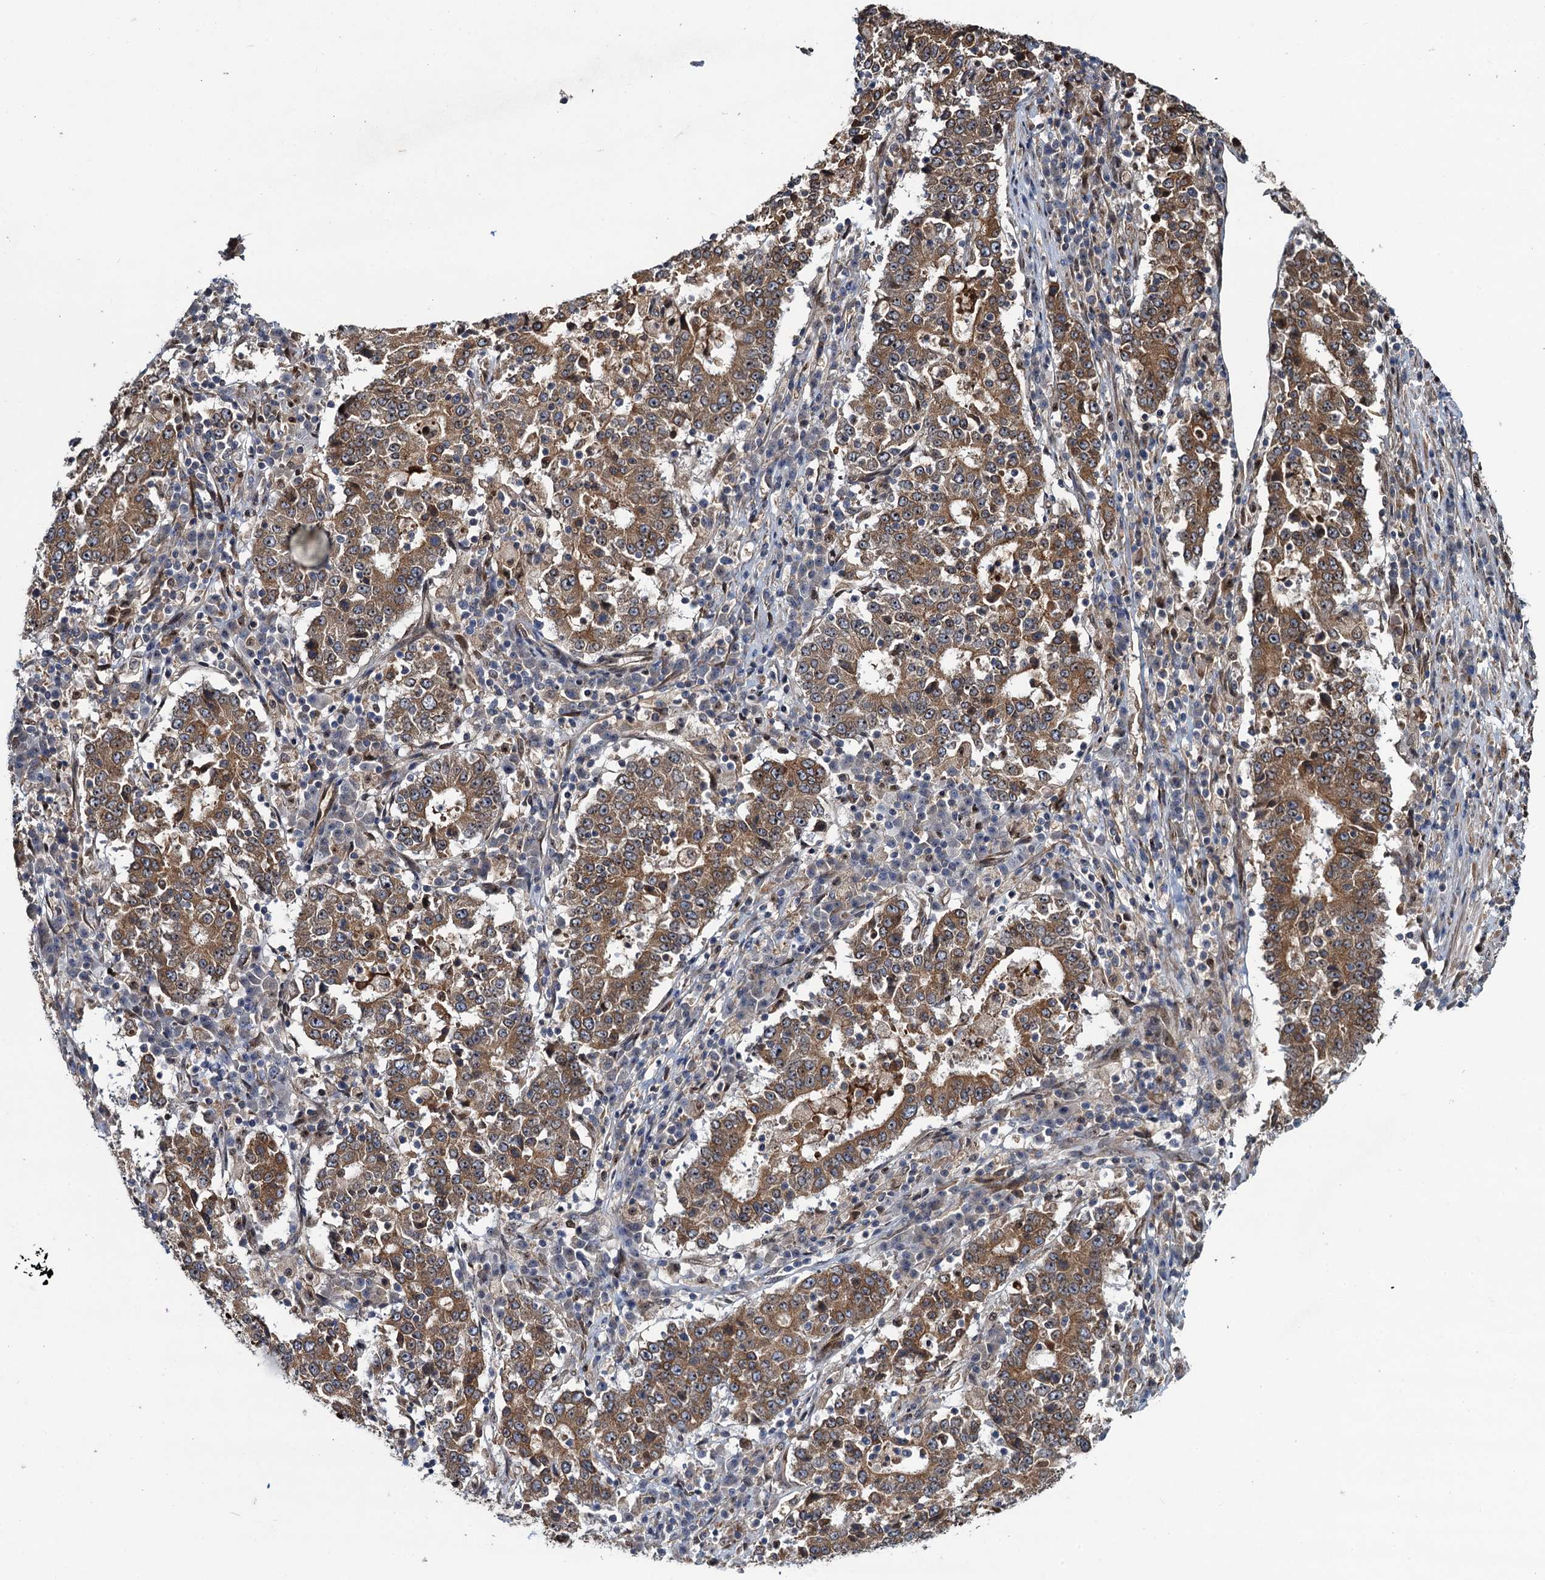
{"staining": {"intensity": "moderate", "quantity": ">75%", "location": "cytoplasmic/membranous"}, "tissue": "stomach cancer", "cell_type": "Tumor cells", "image_type": "cancer", "snomed": [{"axis": "morphology", "description": "Adenocarcinoma, NOS"}, {"axis": "topography", "description": "Stomach"}], "caption": "The immunohistochemical stain highlights moderate cytoplasmic/membranous expression in tumor cells of adenocarcinoma (stomach) tissue.", "gene": "EVX2", "patient": {"sex": "male", "age": 59}}